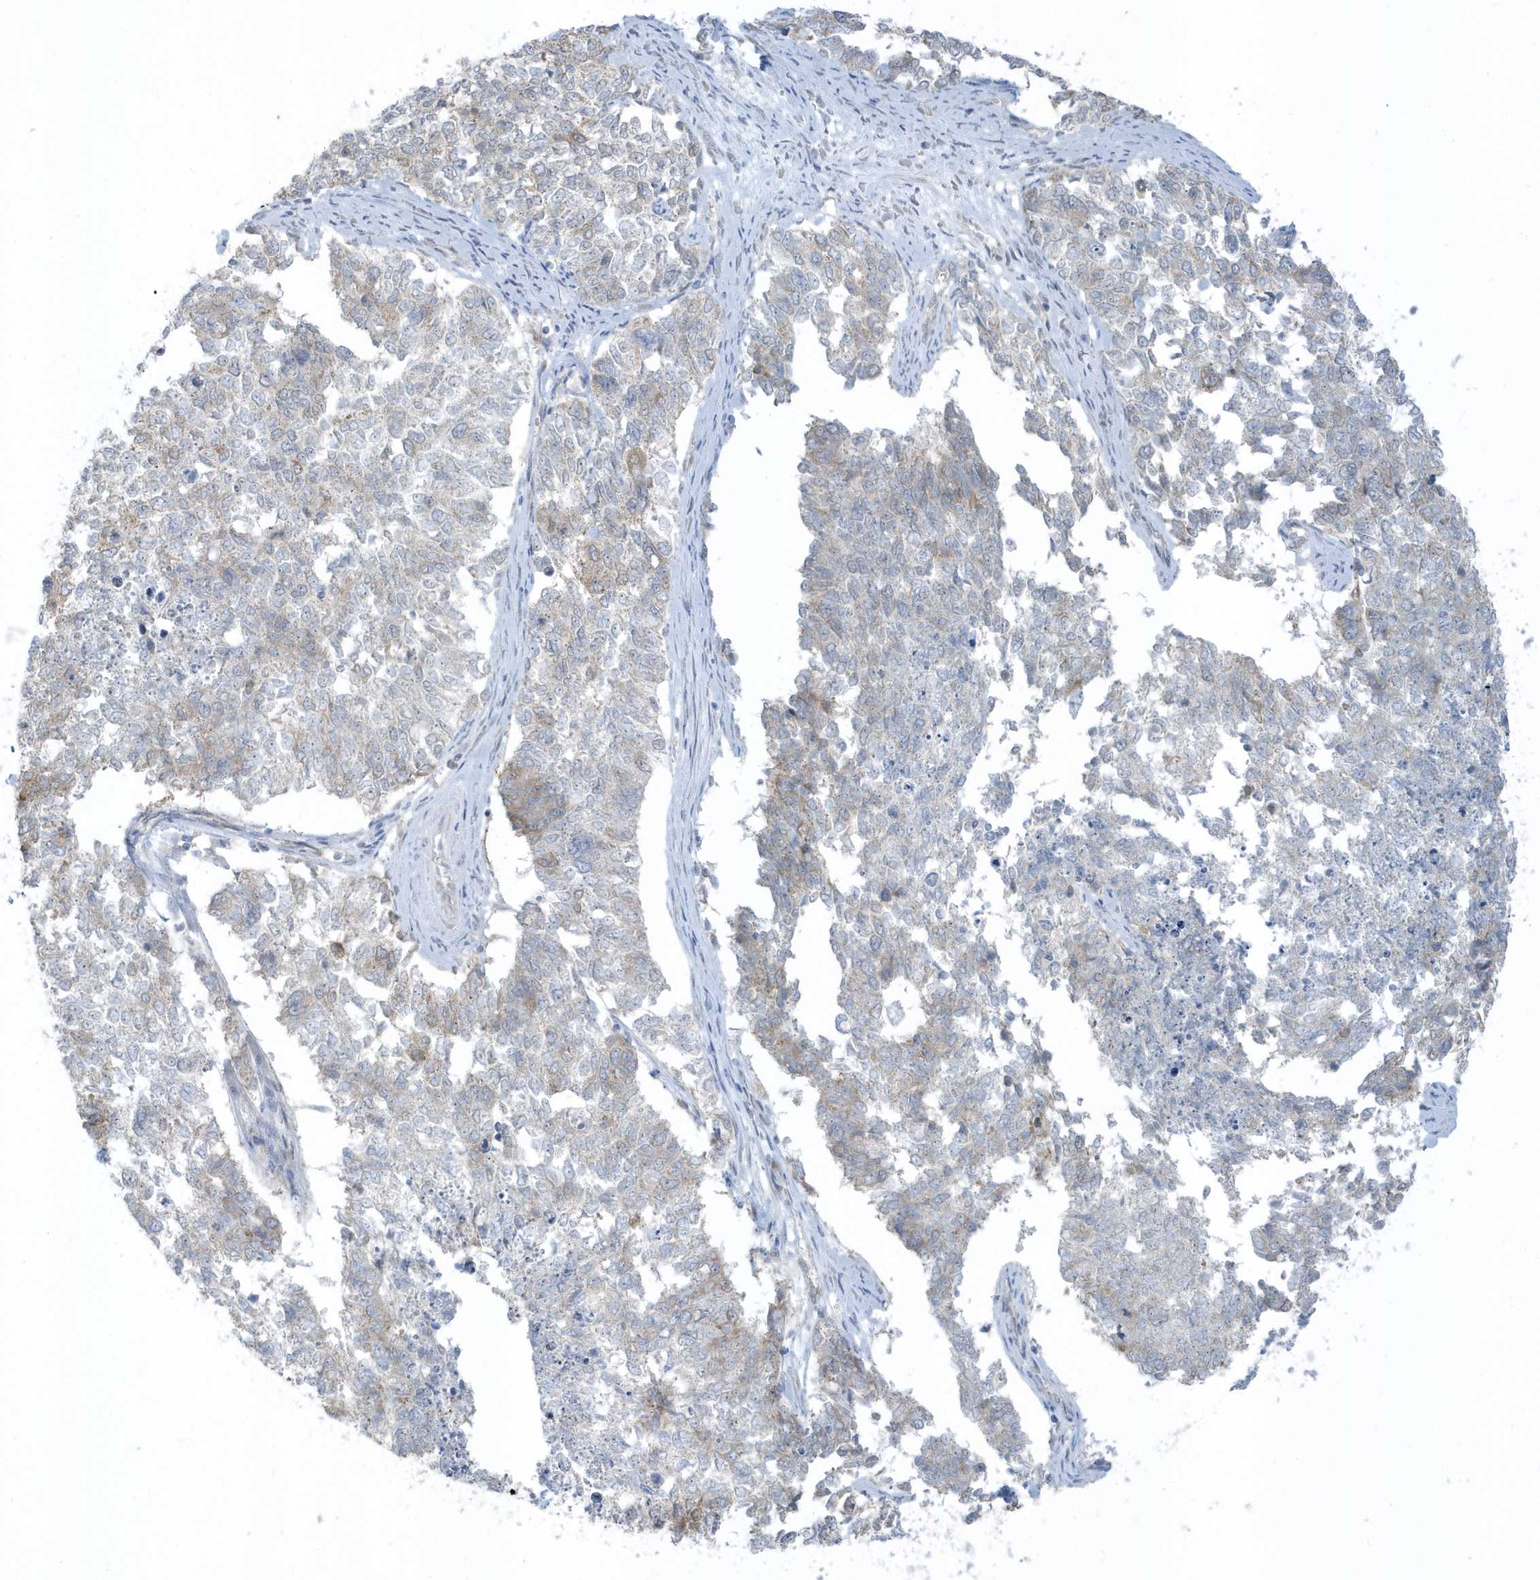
{"staining": {"intensity": "weak", "quantity": "<25%", "location": "cytoplasmic/membranous"}, "tissue": "cervical cancer", "cell_type": "Tumor cells", "image_type": "cancer", "snomed": [{"axis": "morphology", "description": "Squamous cell carcinoma, NOS"}, {"axis": "topography", "description": "Cervix"}], "caption": "Immunohistochemistry (IHC) histopathology image of cervical squamous cell carcinoma stained for a protein (brown), which exhibits no staining in tumor cells.", "gene": "SCN3A", "patient": {"sex": "female", "age": 63}}